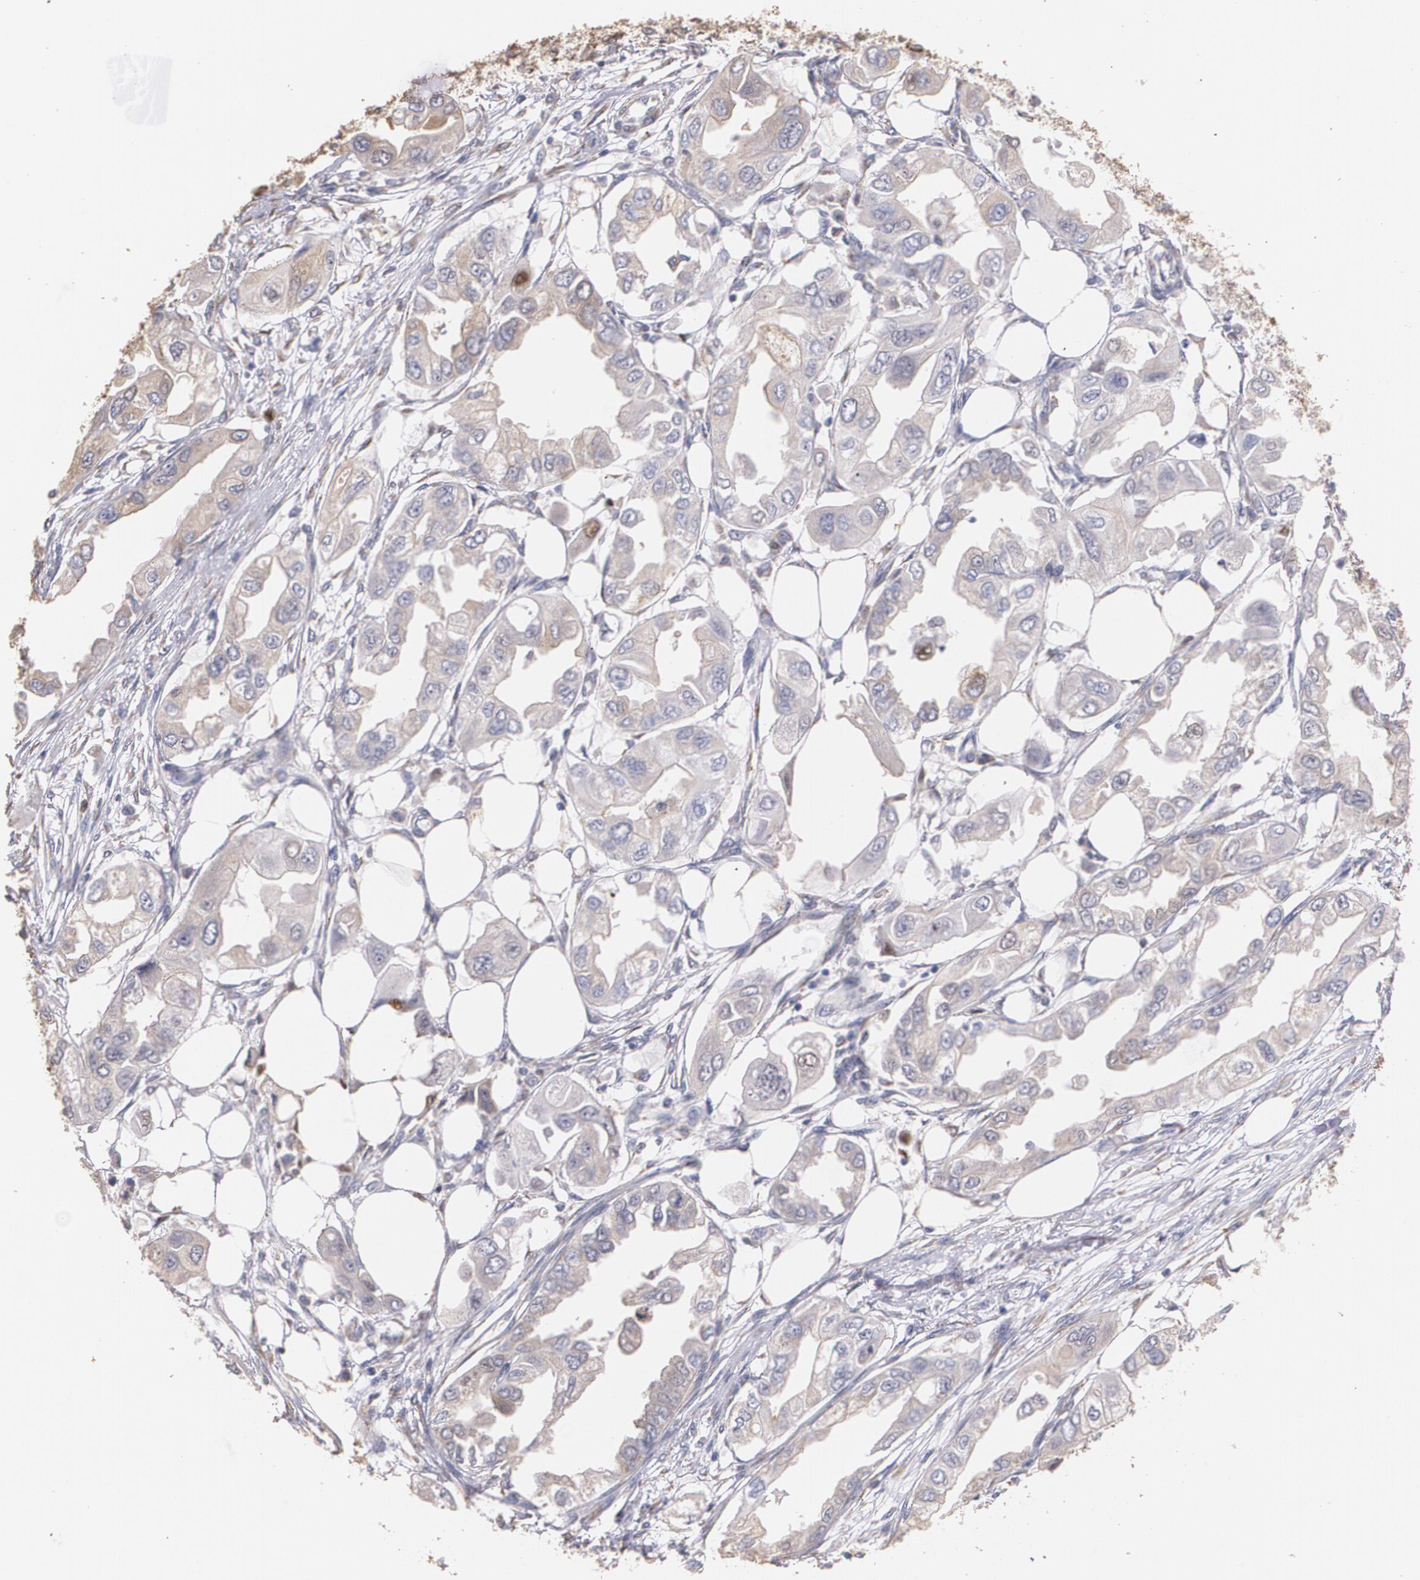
{"staining": {"intensity": "weak", "quantity": ">75%", "location": "cytoplasmic/membranous"}, "tissue": "endometrial cancer", "cell_type": "Tumor cells", "image_type": "cancer", "snomed": [{"axis": "morphology", "description": "Adenocarcinoma, NOS"}, {"axis": "topography", "description": "Endometrium"}], "caption": "High-power microscopy captured an immunohistochemistry image of adenocarcinoma (endometrial), revealing weak cytoplasmic/membranous staining in approximately >75% of tumor cells.", "gene": "ATF3", "patient": {"sex": "female", "age": 67}}